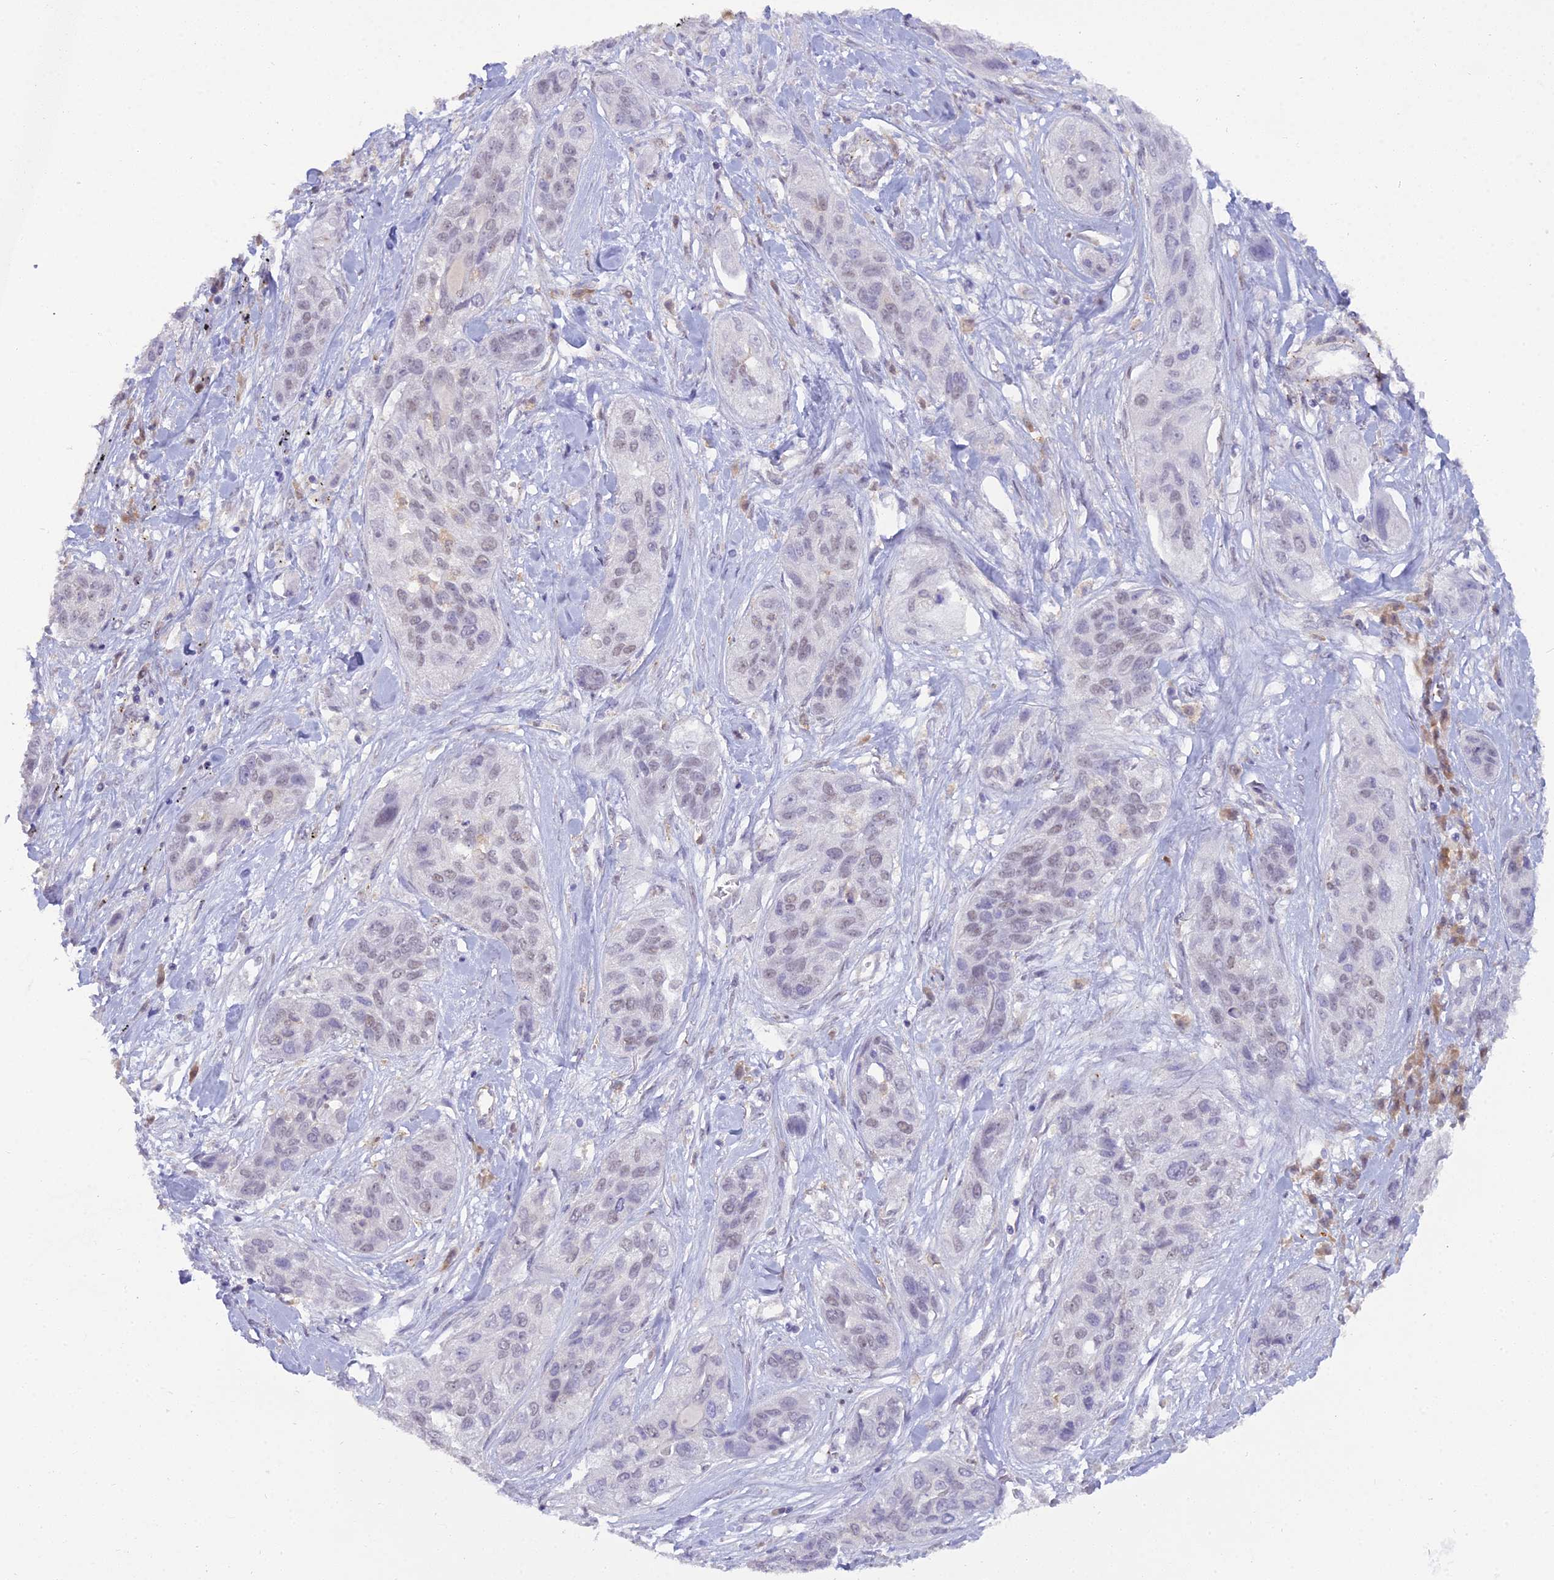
{"staining": {"intensity": "negative", "quantity": "none", "location": "none"}, "tissue": "lung cancer", "cell_type": "Tumor cells", "image_type": "cancer", "snomed": [{"axis": "morphology", "description": "Squamous cell carcinoma, NOS"}, {"axis": "topography", "description": "Lung"}], "caption": "There is no significant staining in tumor cells of lung cancer (squamous cell carcinoma). Nuclei are stained in blue.", "gene": "BLNK", "patient": {"sex": "female", "age": 70}}